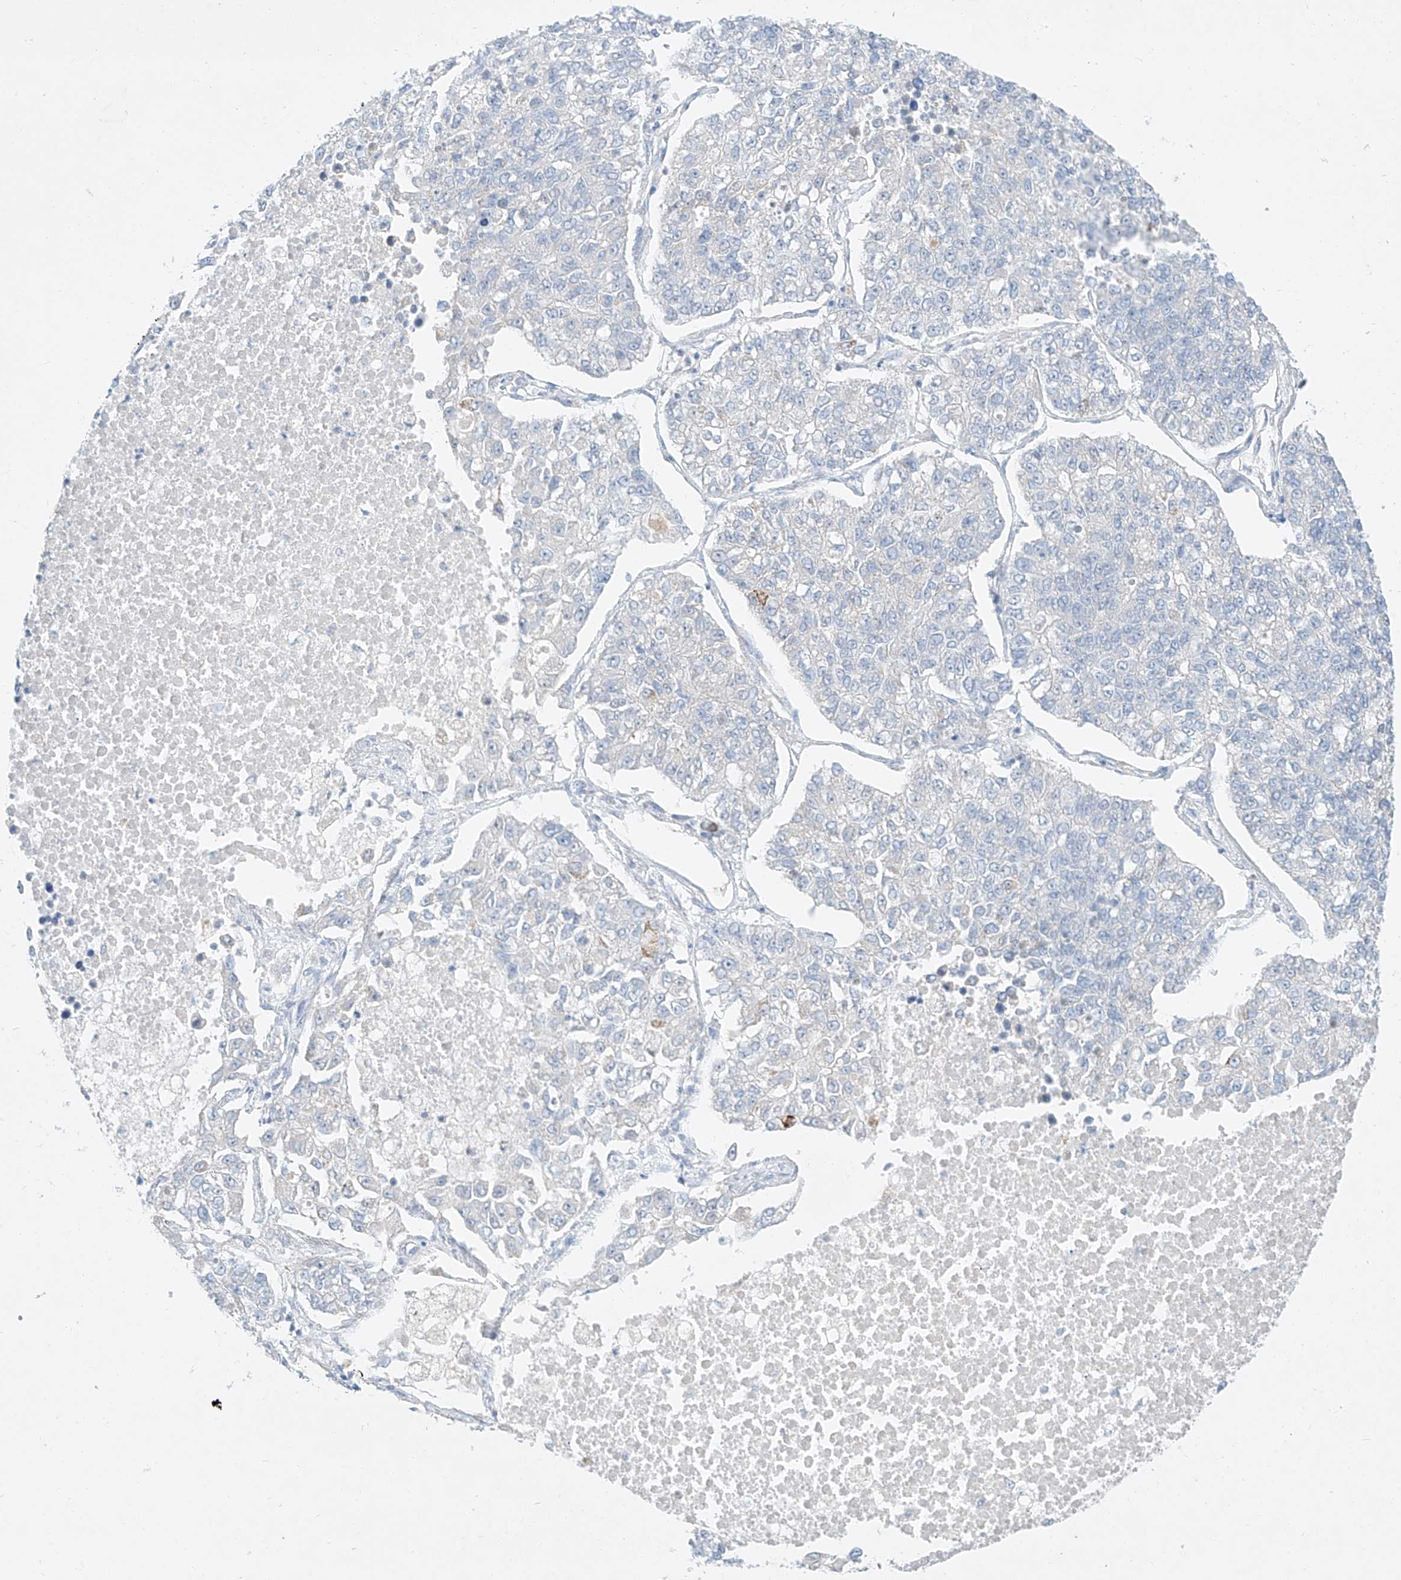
{"staining": {"intensity": "negative", "quantity": "none", "location": "none"}, "tissue": "lung cancer", "cell_type": "Tumor cells", "image_type": "cancer", "snomed": [{"axis": "morphology", "description": "Adenocarcinoma, NOS"}, {"axis": "topography", "description": "Lung"}], "caption": "A photomicrograph of human lung cancer (adenocarcinoma) is negative for staining in tumor cells.", "gene": "AJM1", "patient": {"sex": "male", "age": 49}}